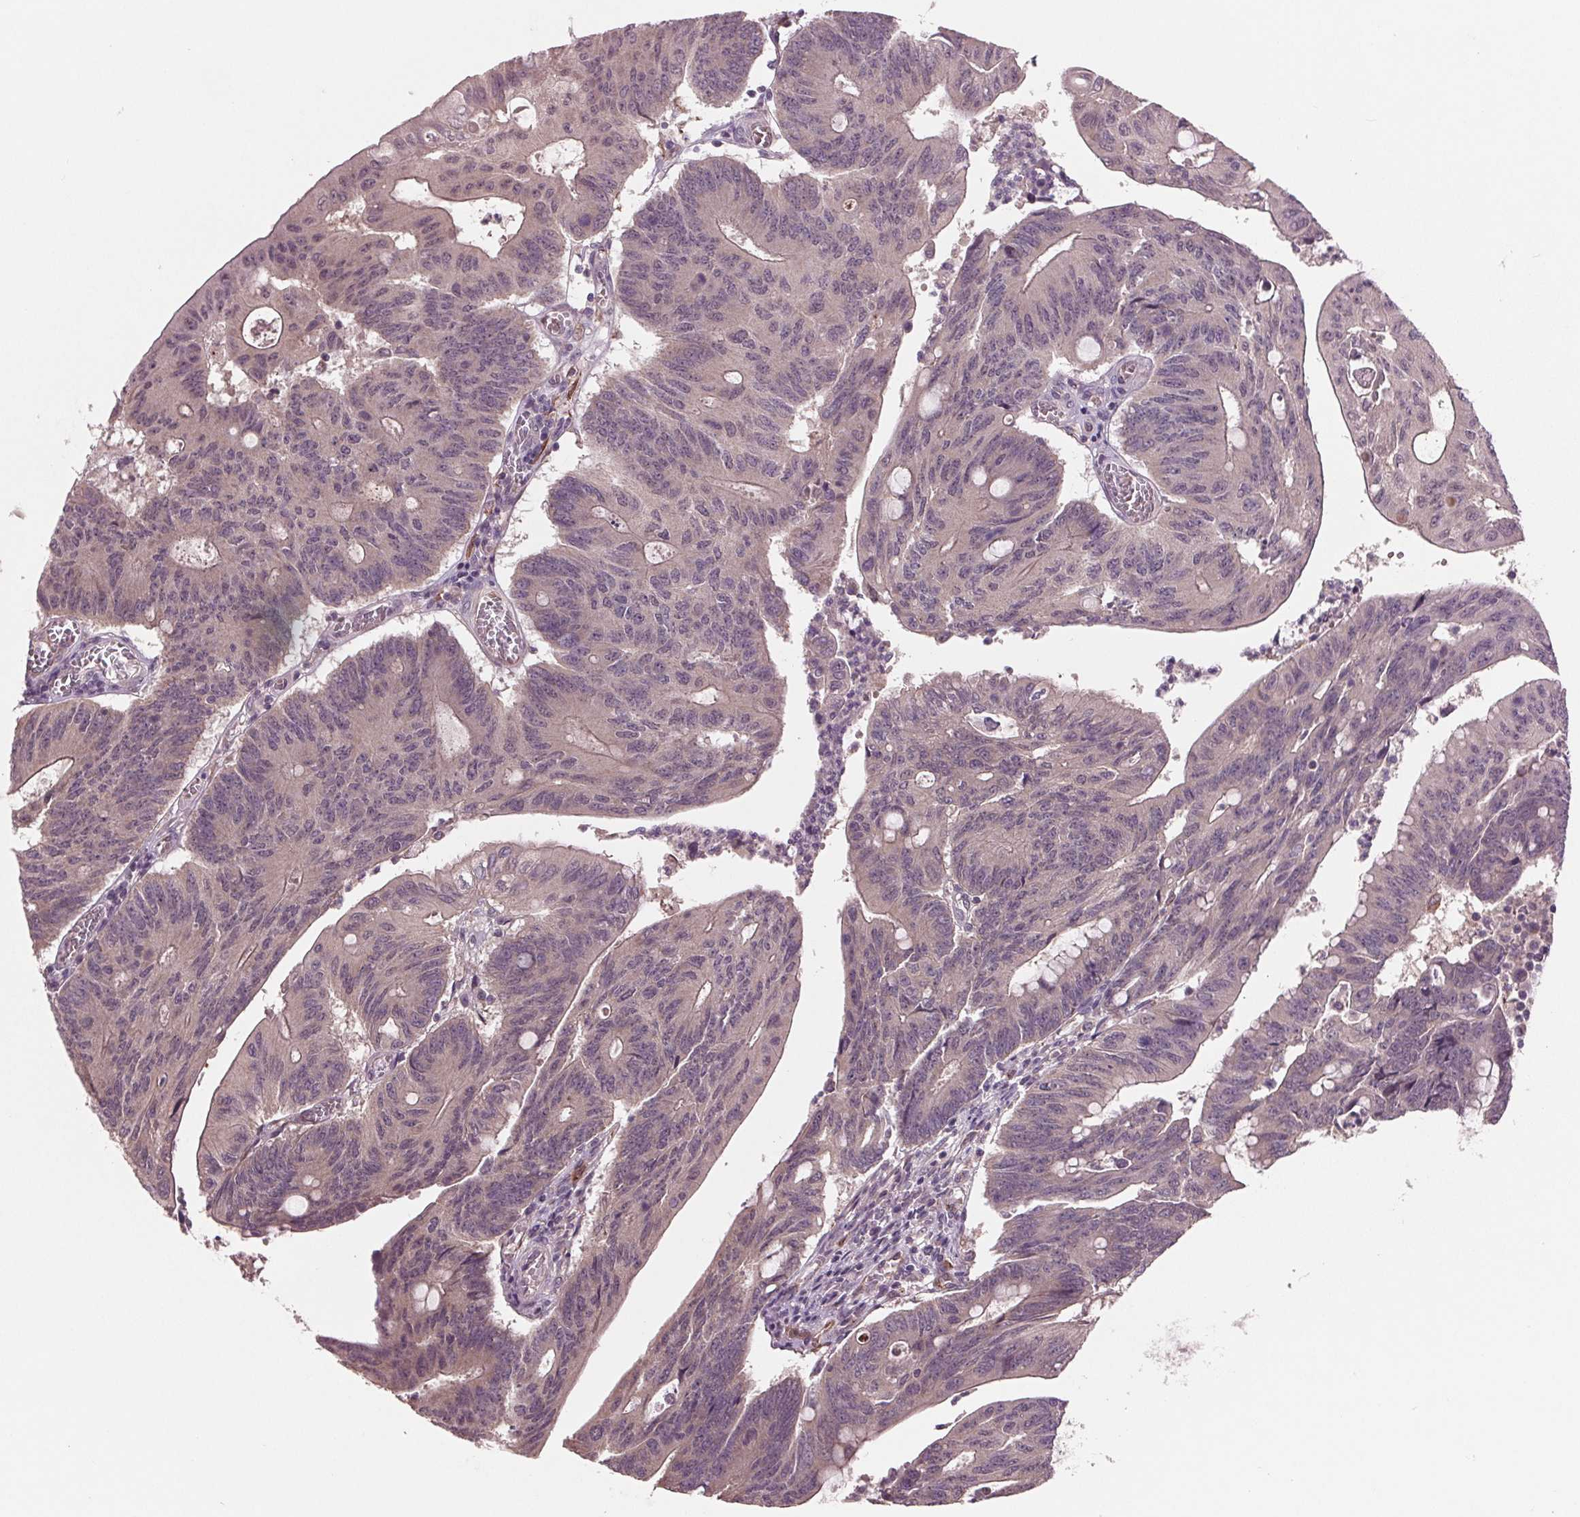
{"staining": {"intensity": "weak", "quantity": "<25%", "location": "cytoplasmic/membranous"}, "tissue": "colorectal cancer", "cell_type": "Tumor cells", "image_type": "cancer", "snomed": [{"axis": "morphology", "description": "Adenocarcinoma, NOS"}, {"axis": "topography", "description": "Colon"}], "caption": "Colorectal cancer (adenocarcinoma) stained for a protein using IHC demonstrates no staining tumor cells.", "gene": "MAPK8", "patient": {"sex": "male", "age": 65}}